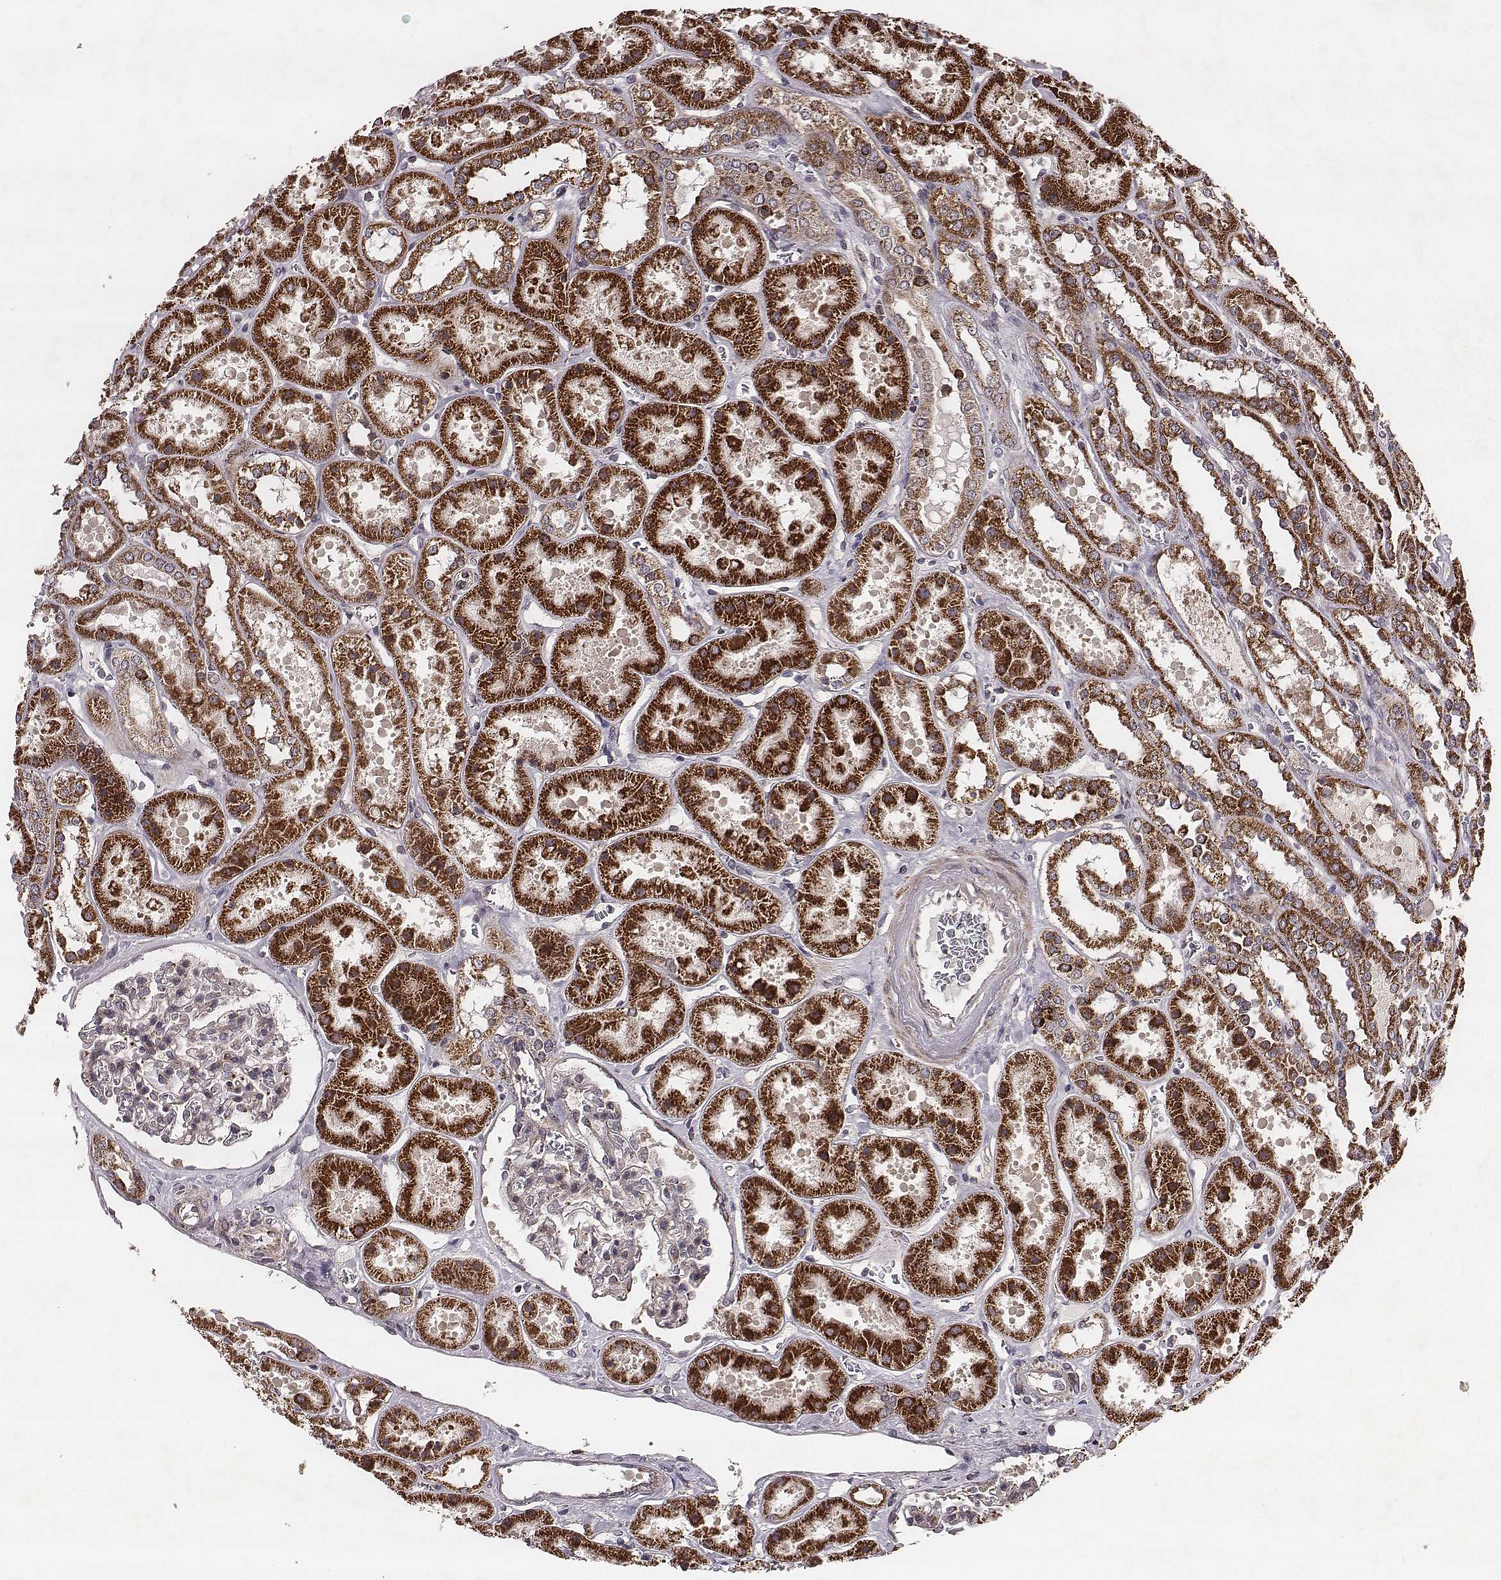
{"staining": {"intensity": "negative", "quantity": "none", "location": "none"}, "tissue": "kidney", "cell_type": "Cells in glomeruli", "image_type": "normal", "snomed": [{"axis": "morphology", "description": "Normal tissue, NOS"}, {"axis": "topography", "description": "Kidney"}], "caption": "Cells in glomeruli show no significant protein staining in benign kidney.", "gene": "ZDHHC21", "patient": {"sex": "female", "age": 41}}